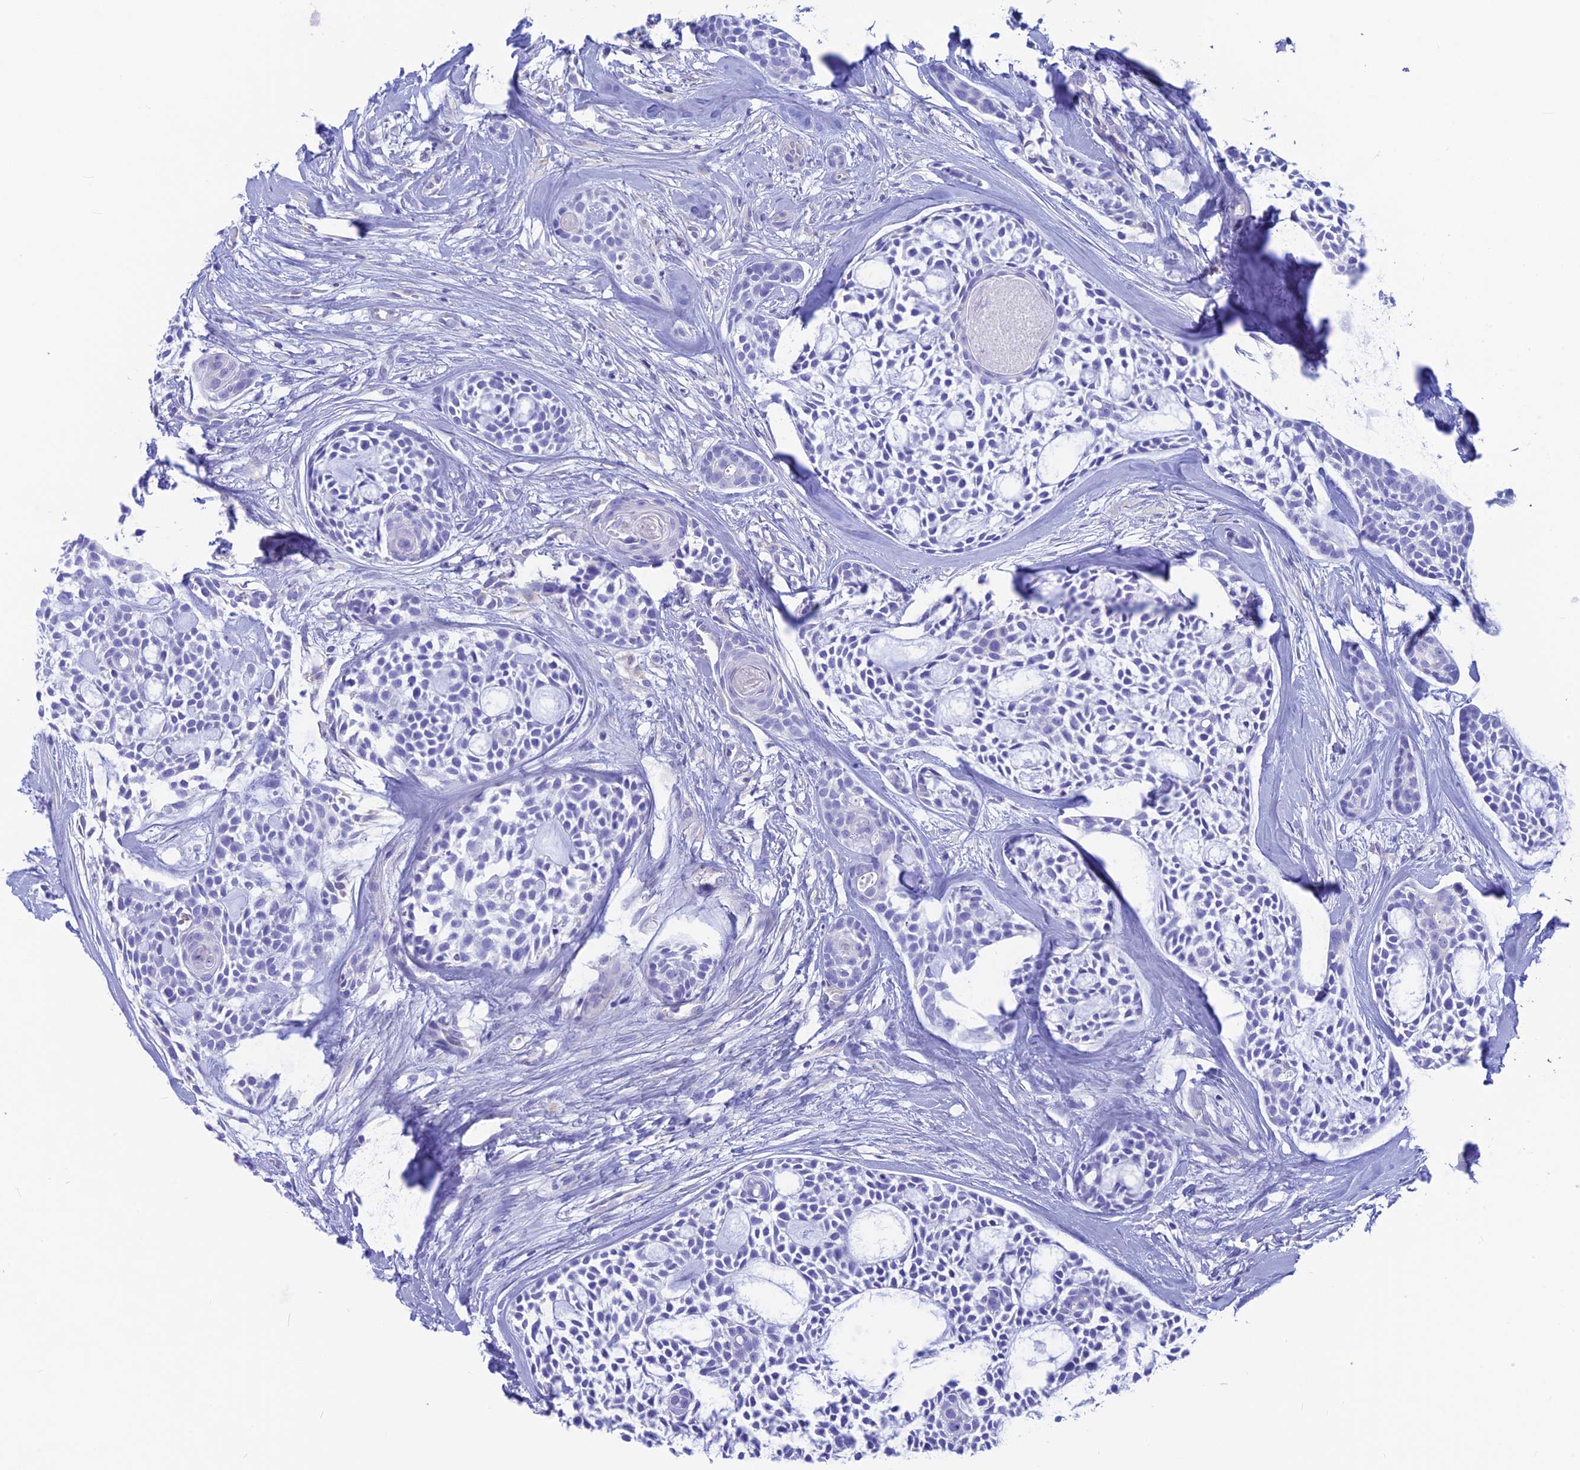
{"staining": {"intensity": "negative", "quantity": "none", "location": "none"}, "tissue": "head and neck cancer", "cell_type": "Tumor cells", "image_type": "cancer", "snomed": [{"axis": "morphology", "description": "Adenocarcinoma, NOS"}, {"axis": "topography", "description": "Subcutis"}, {"axis": "topography", "description": "Head-Neck"}], "caption": "Micrograph shows no protein staining in tumor cells of head and neck cancer tissue.", "gene": "GNGT2", "patient": {"sex": "female", "age": 73}}